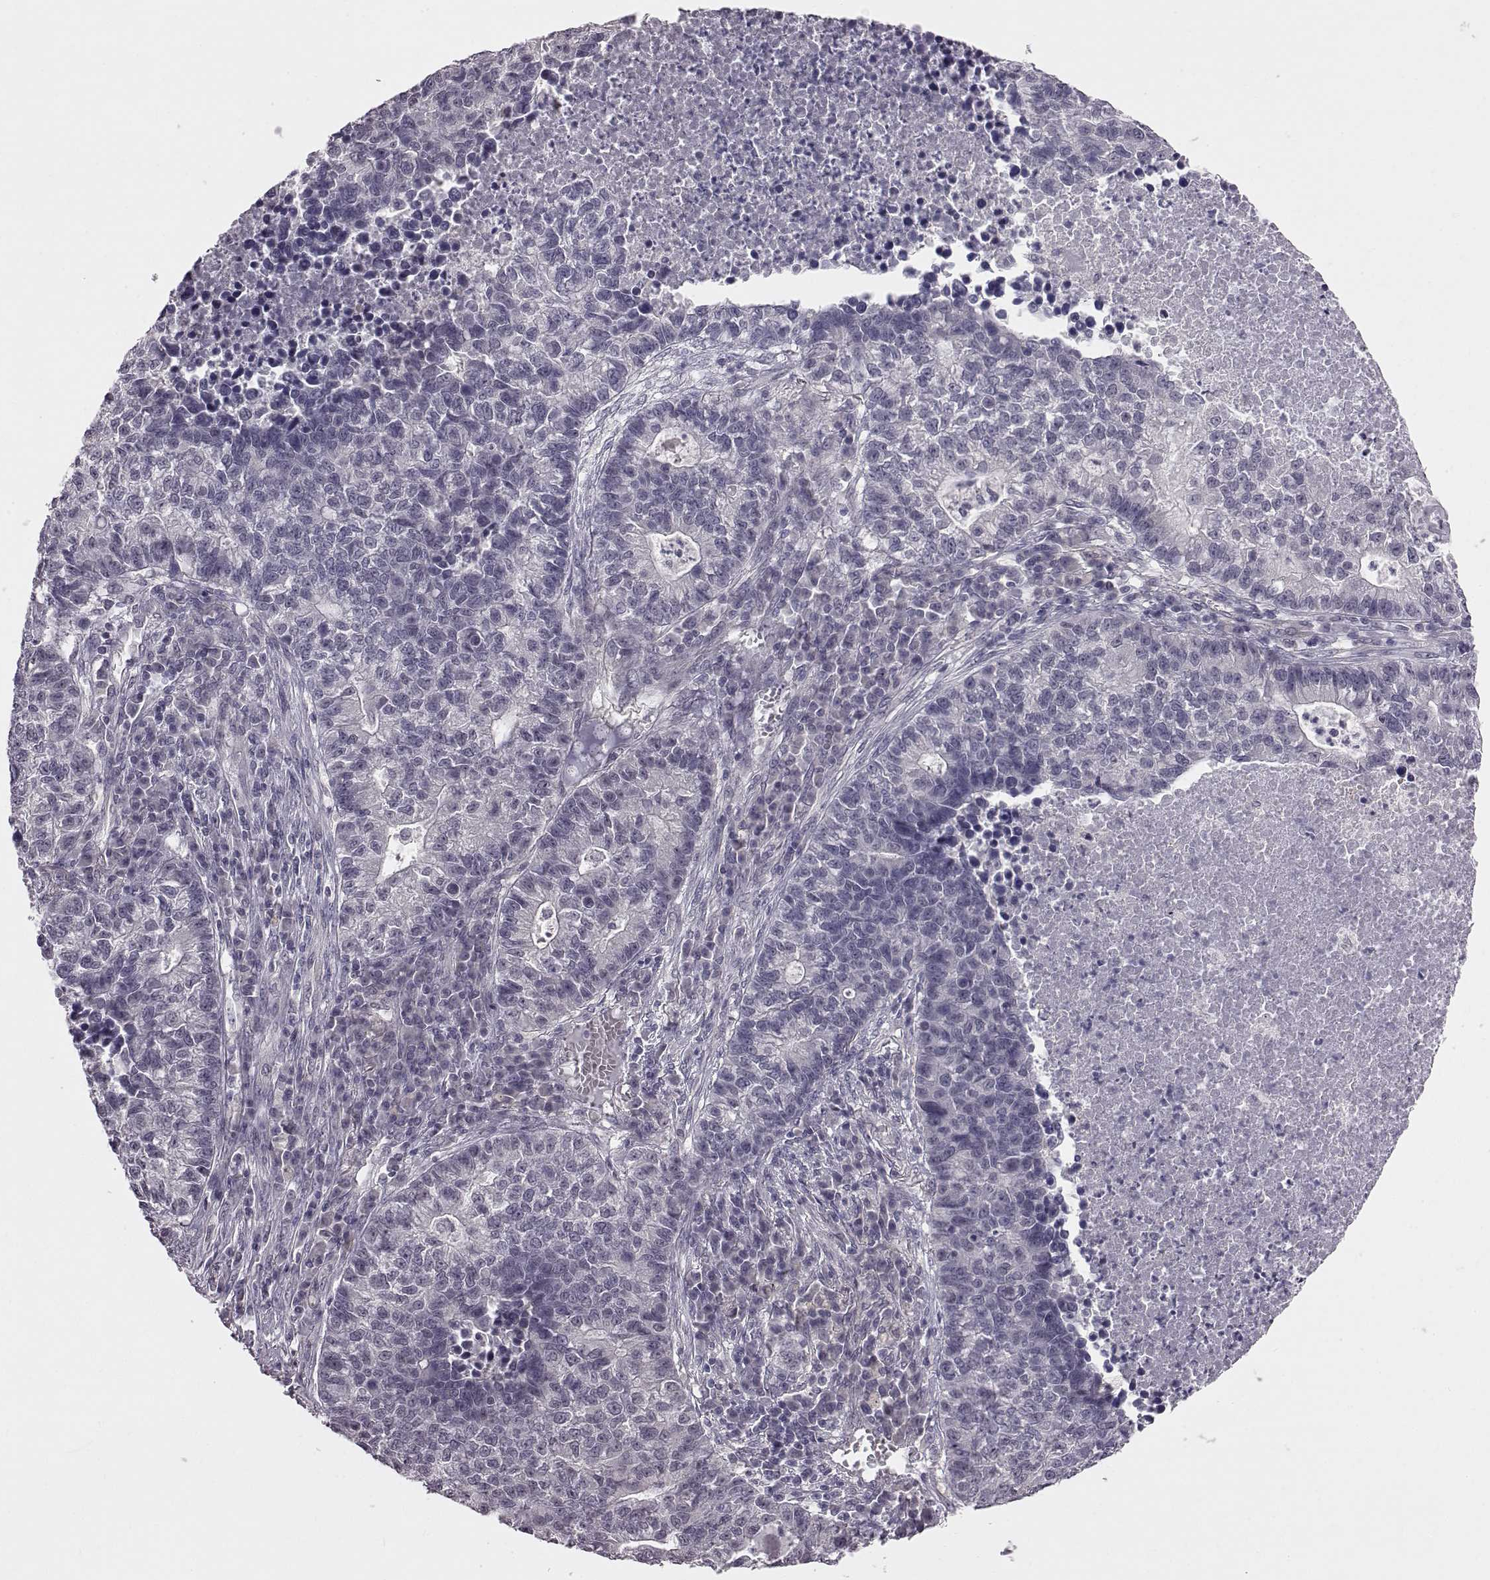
{"staining": {"intensity": "negative", "quantity": "none", "location": "none"}, "tissue": "lung cancer", "cell_type": "Tumor cells", "image_type": "cancer", "snomed": [{"axis": "morphology", "description": "Adenocarcinoma, NOS"}, {"axis": "topography", "description": "Lung"}], "caption": "IHC of human adenocarcinoma (lung) displays no positivity in tumor cells.", "gene": "C10orf62", "patient": {"sex": "male", "age": 57}}